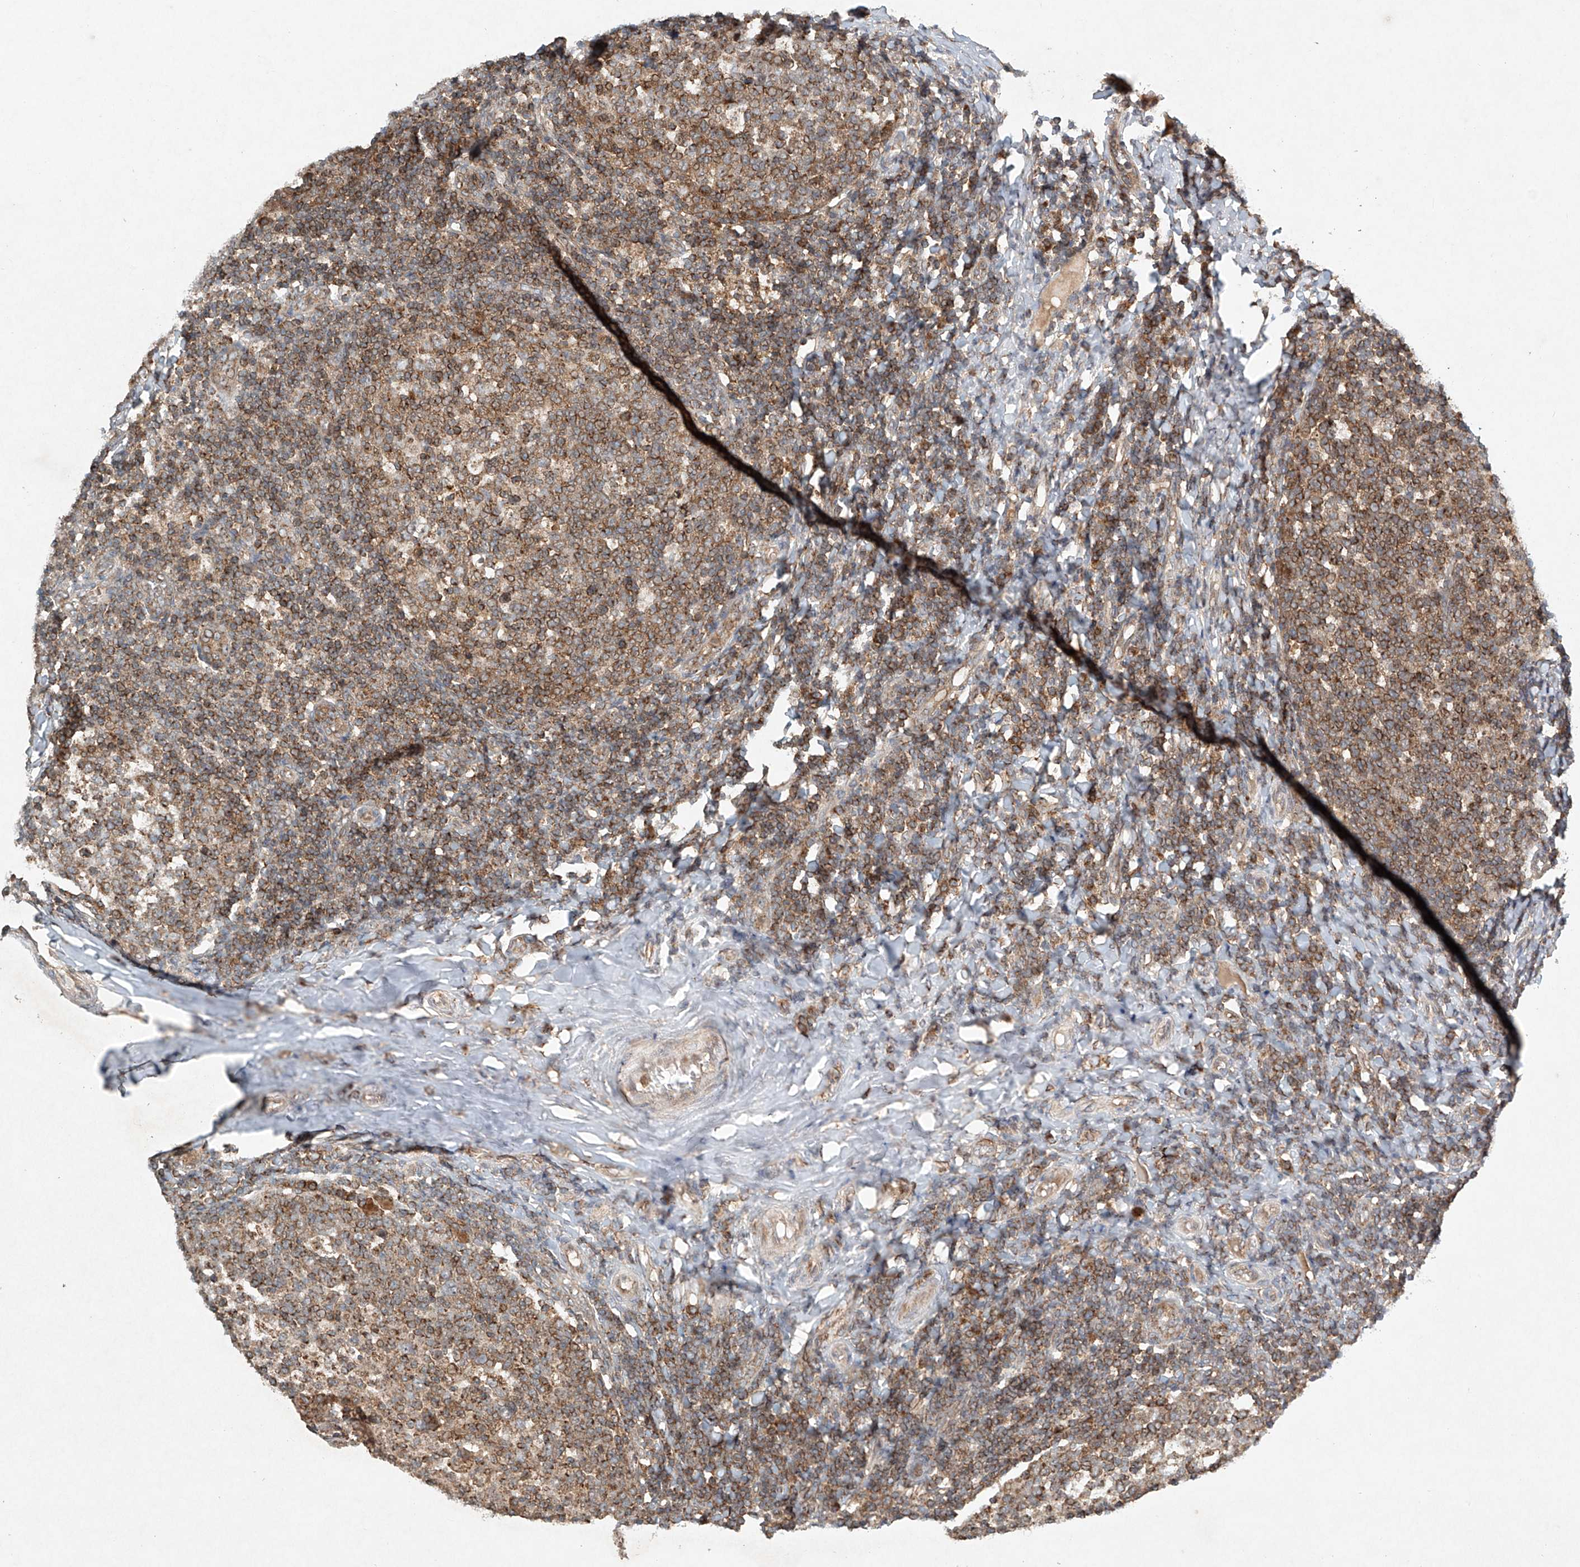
{"staining": {"intensity": "moderate", "quantity": "25%-75%", "location": "cytoplasmic/membranous"}, "tissue": "tonsil", "cell_type": "Germinal center cells", "image_type": "normal", "snomed": [{"axis": "morphology", "description": "Normal tissue, NOS"}, {"axis": "topography", "description": "Tonsil"}], "caption": "Brown immunohistochemical staining in benign human tonsil exhibits moderate cytoplasmic/membranous expression in approximately 25%-75% of germinal center cells. (DAB IHC, brown staining for protein, blue staining for nuclei).", "gene": "DCAF11", "patient": {"sex": "female", "age": 19}}